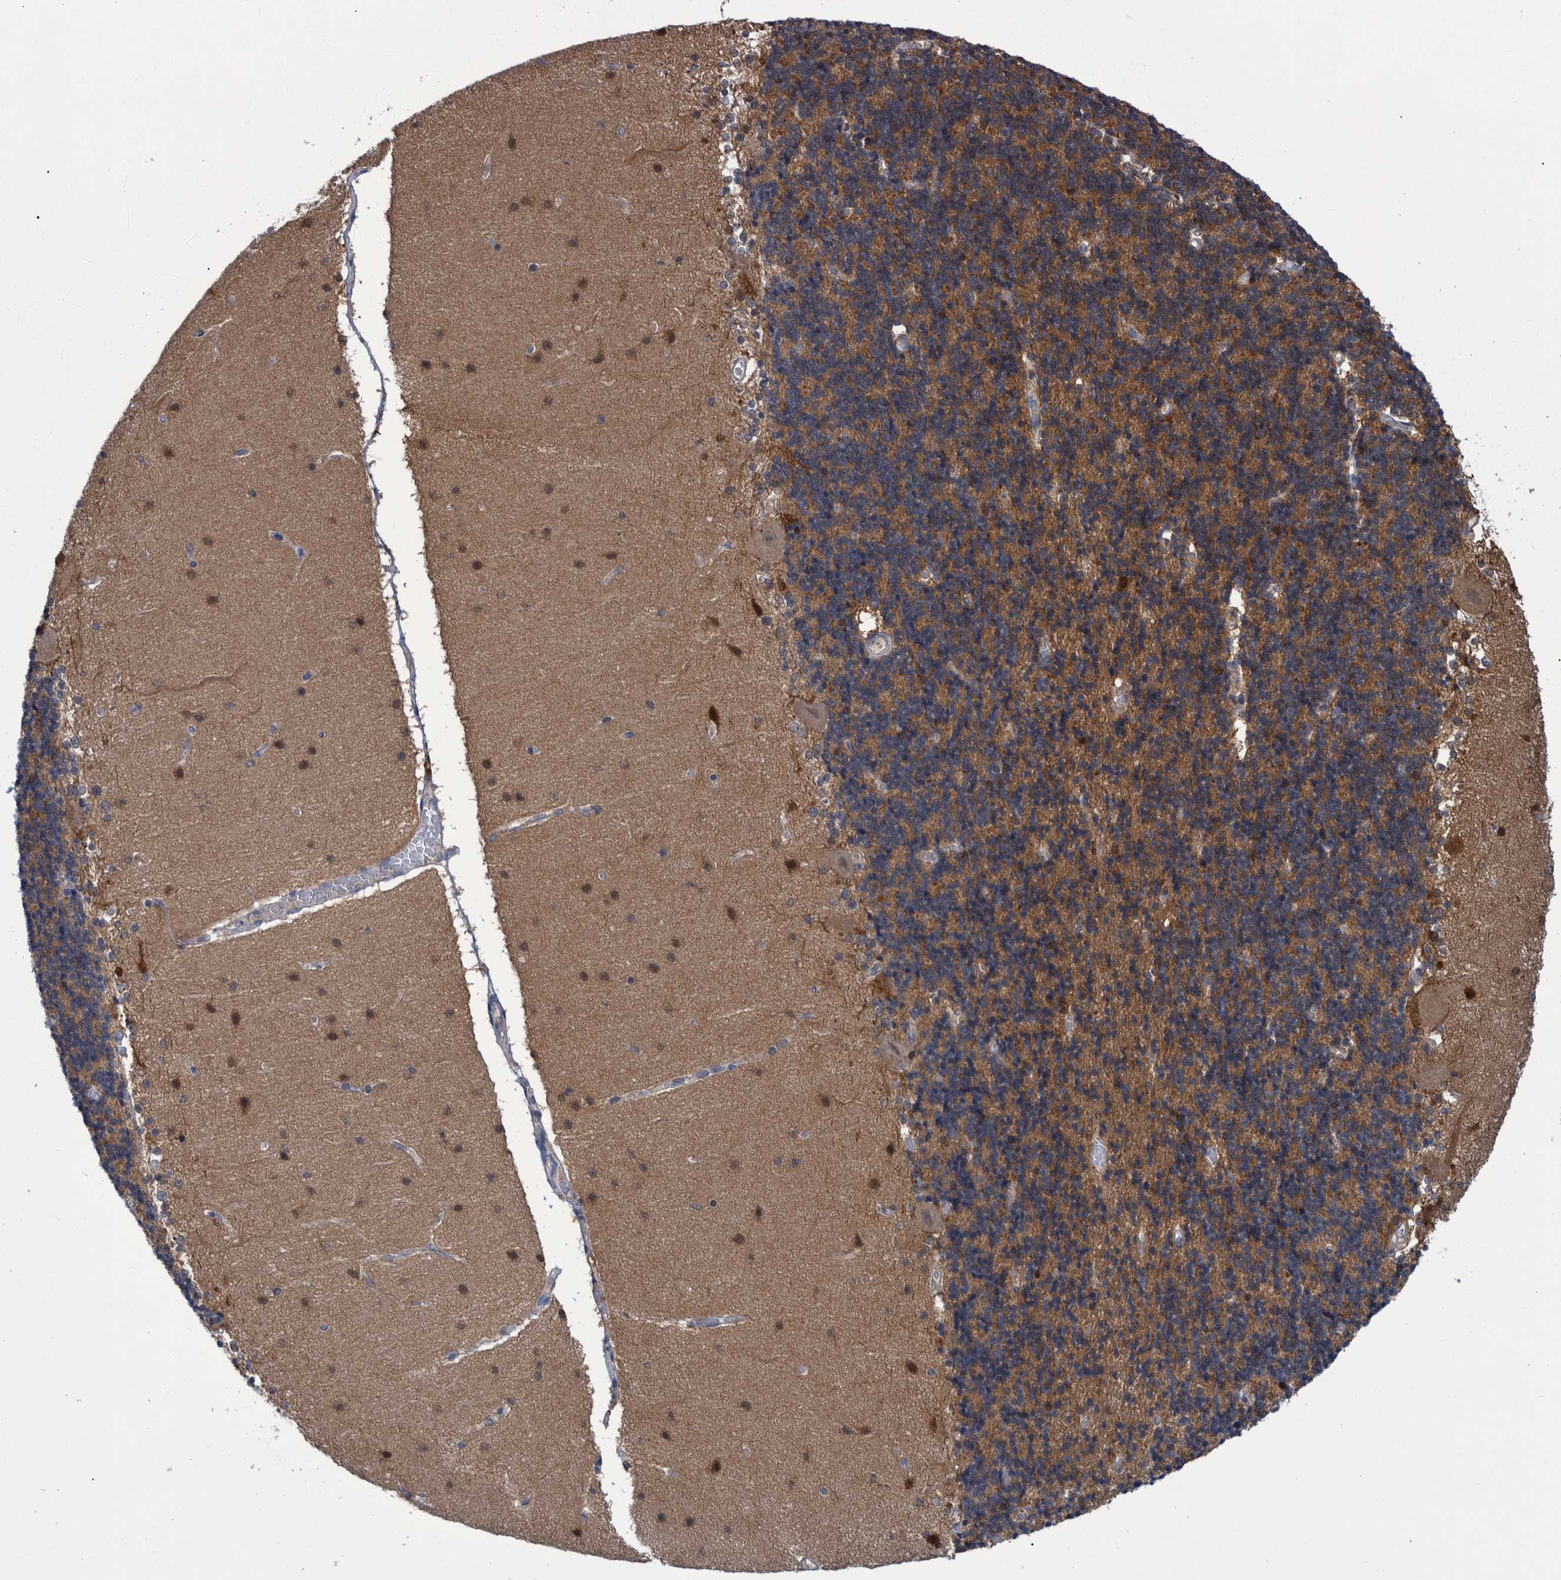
{"staining": {"intensity": "moderate", "quantity": ">75%", "location": "cytoplasmic/membranous"}, "tissue": "cerebellum", "cell_type": "Cells in granular layer", "image_type": "normal", "snomed": [{"axis": "morphology", "description": "Normal tissue, NOS"}, {"axis": "topography", "description": "Cerebellum"}], "caption": "IHC micrograph of benign cerebellum stained for a protein (brown), which exhibits medium levels of moderate cytoplasmic/membranous staining in about >75% of cells in granular layer.", "gene": "PCYT2", "patient": {"sex": "female", "age": 54}}